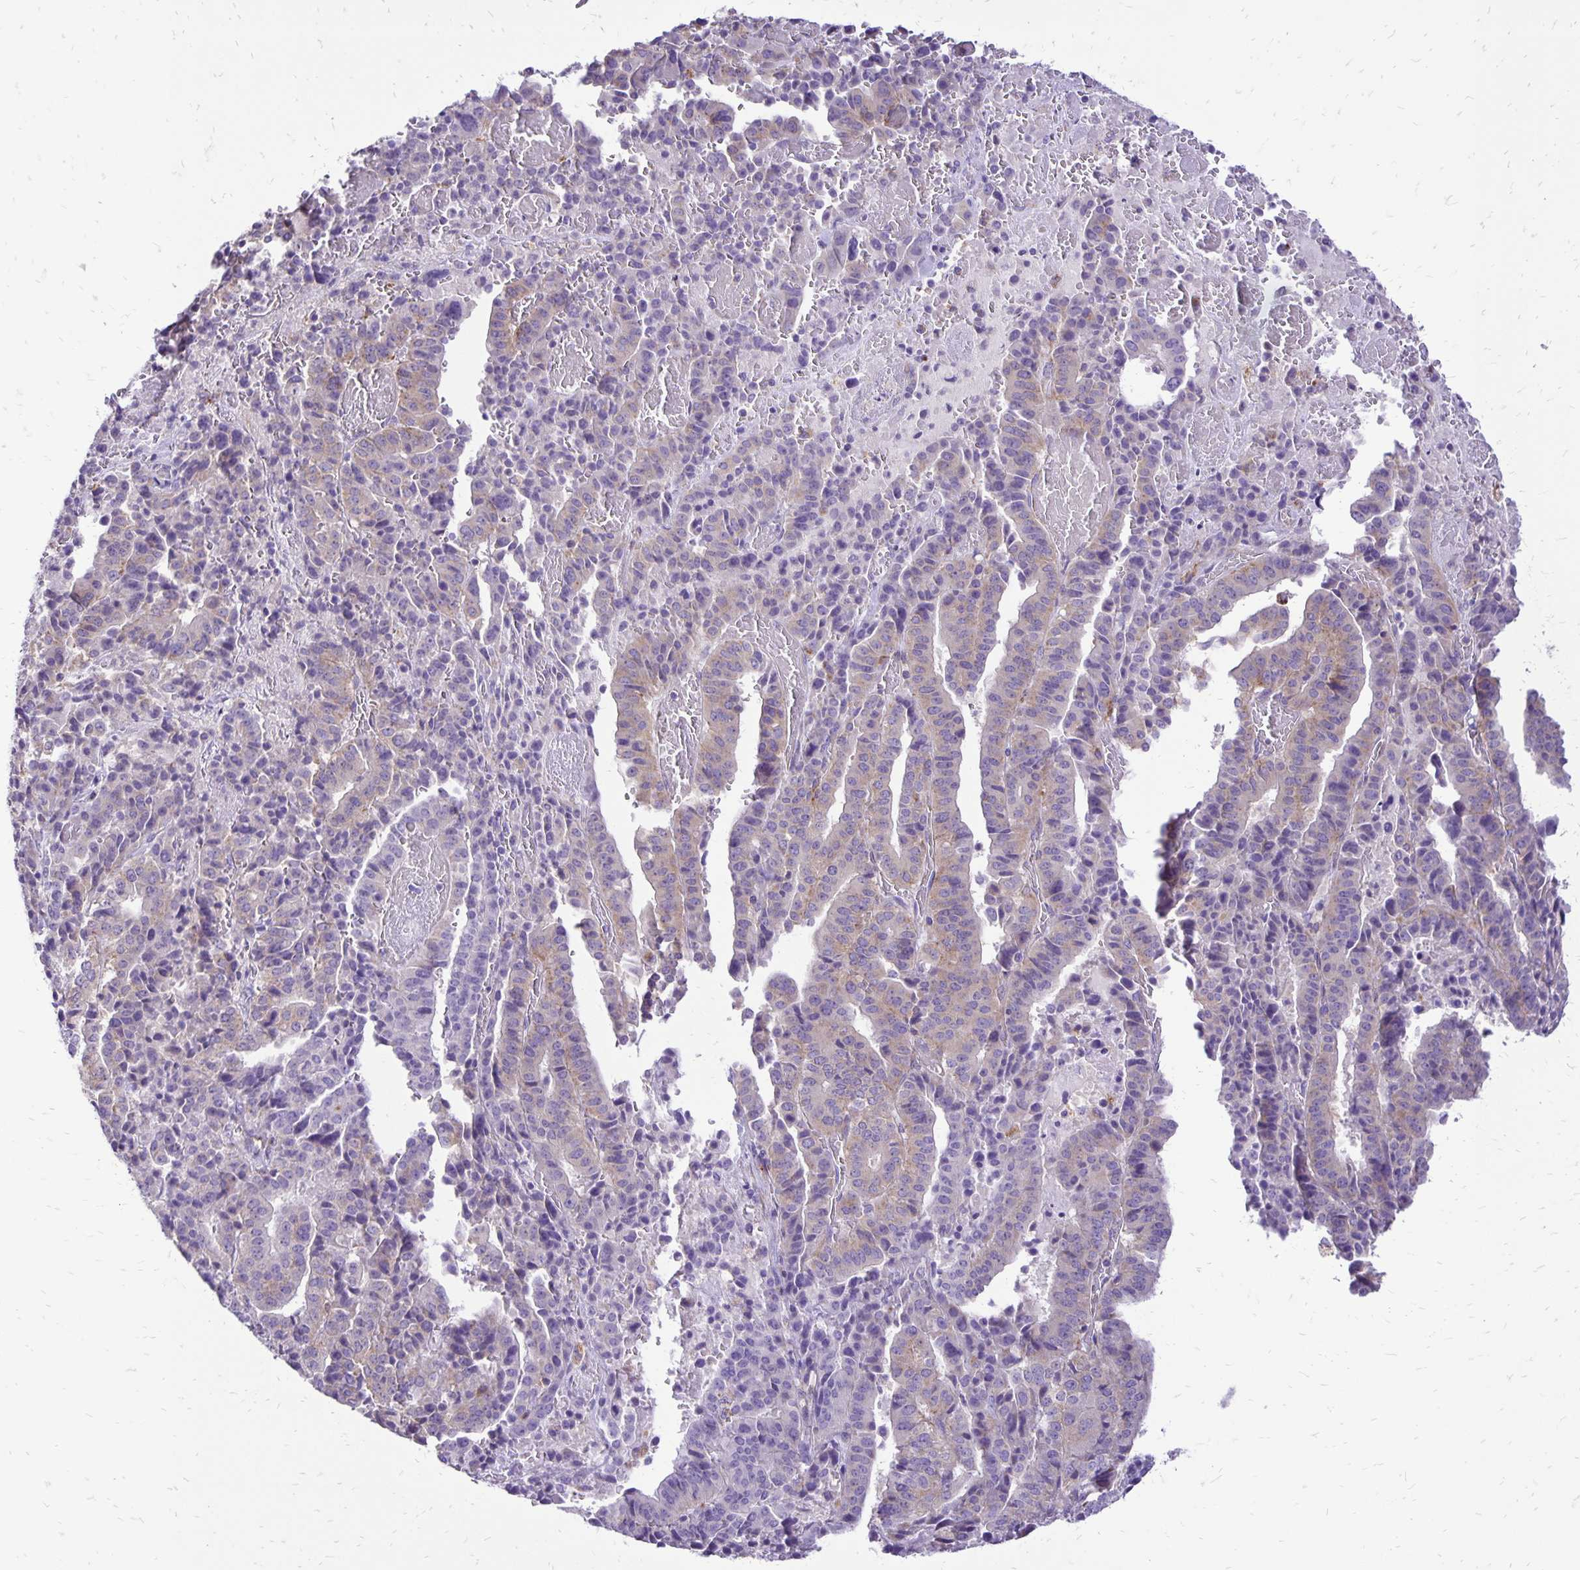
{"staining": {"intensity": "weak", "quantity": "<25%", "location": "cytoplasmic/membranous"}, "tissue": "stomach cancer", "cell_type": "Tumor cells", "image_type": "cancer", "snomed": [{"axis": "morphology", "description": "Adenocarcinoma, NOS"}, {"axis": "topography", "description": "Stomach"}], "caption": "Protein analysis of stomach cancer exhibits no significant positivity in tumor cells.", "gene": "EIF5A", "patient": {"sex": "male", "age": 48}}